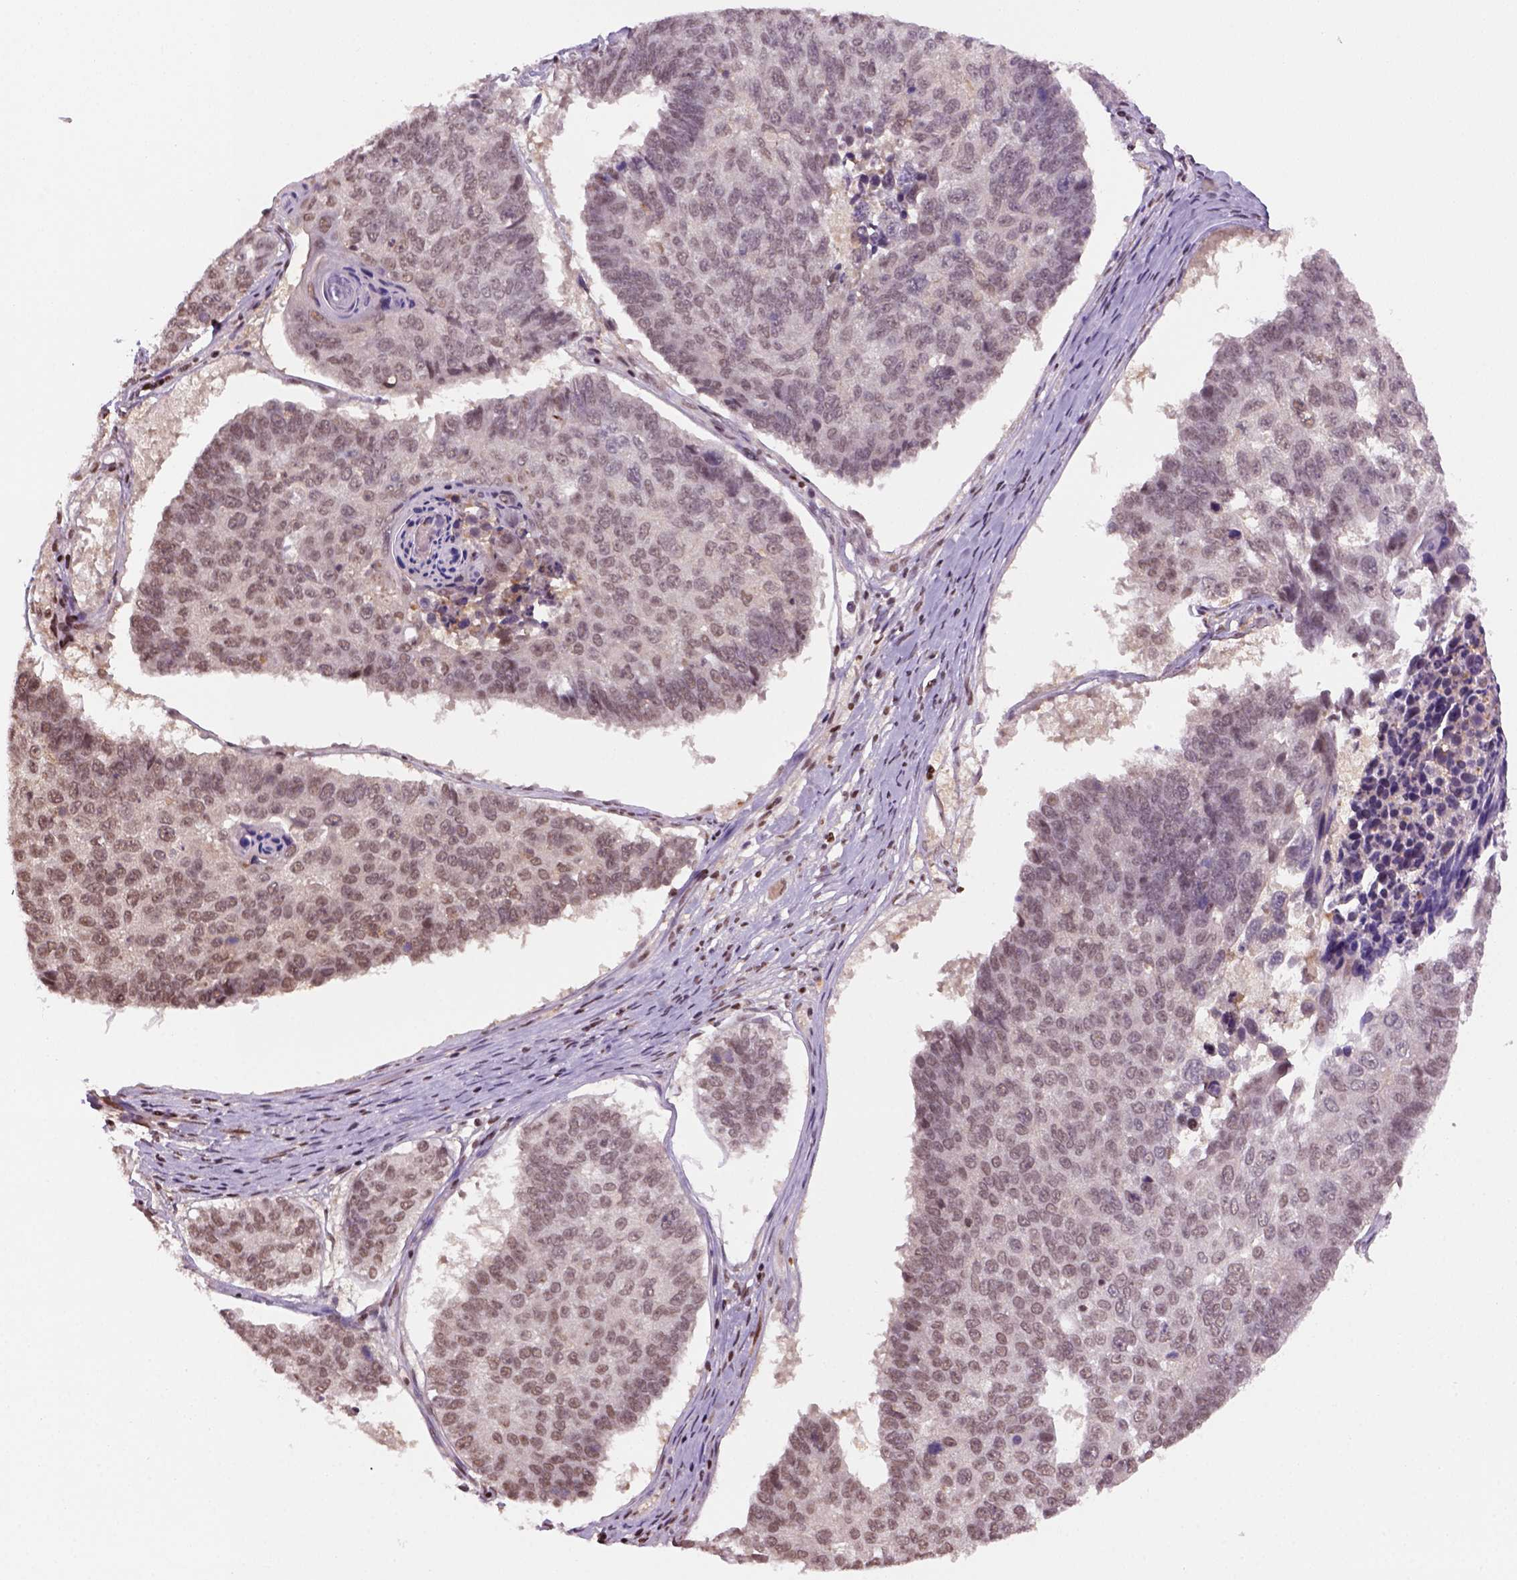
{"staining": {"intensity": "weak", "quantity": "25%-75%", "location": "nuclear"}, "tissue": "lung cancer", "cell_type": "Tumor cells", "image_type": "cancer", "snomed": [{"axis": "morphology", "description": "Squamous cell carcinoma, NOS"}, {"axis": "topography", "description": "Lung"}], "caption": "Approximately 25%-75% of tumor cells in human squamous cell carcinoma (lung) display weak nuclear protein staining as visualized by brown immunohistochemical staining.", "gene": "GOT1", "patient": {"sex": "male", "age": 73}}